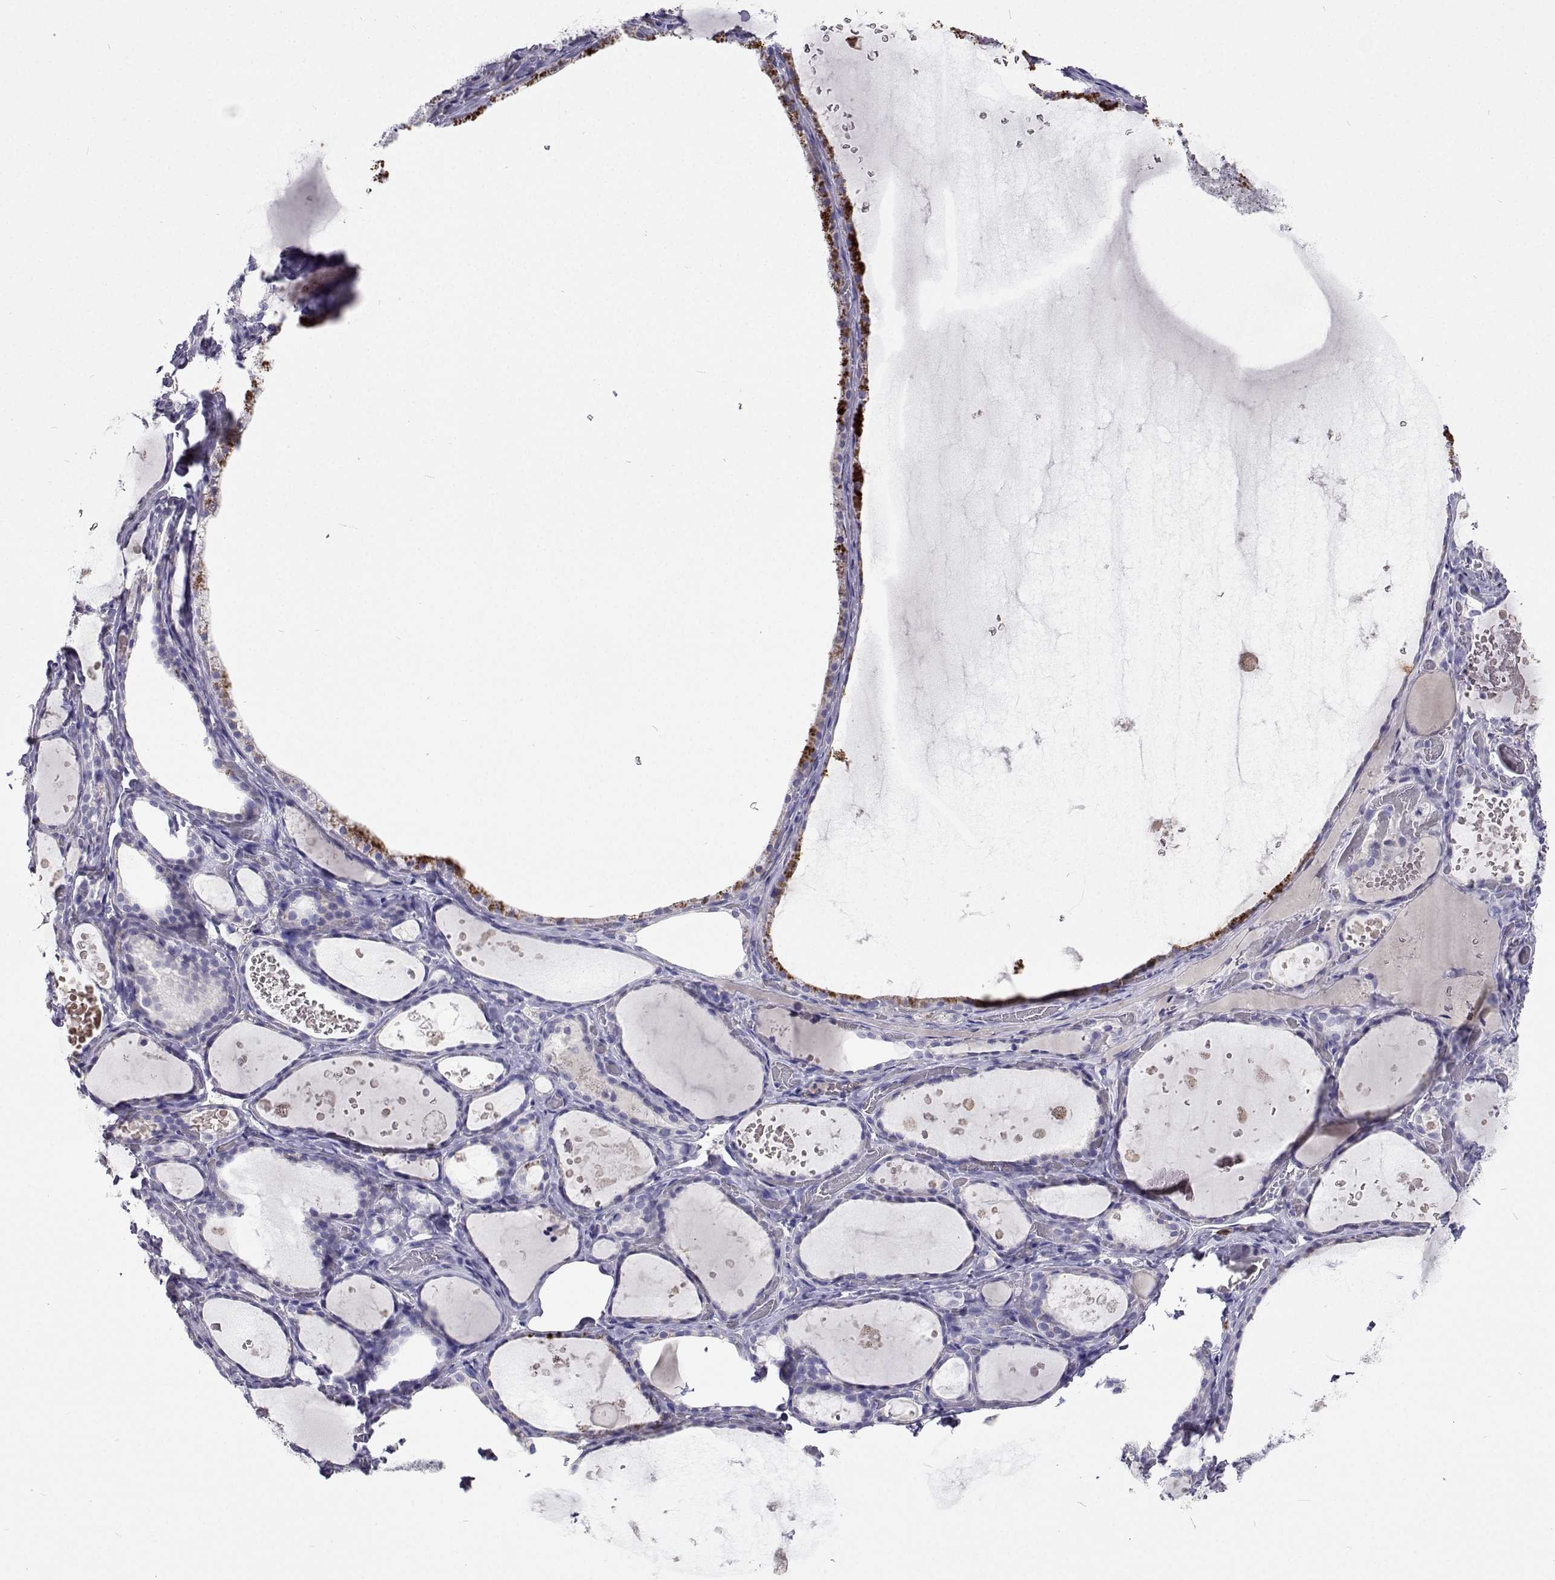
{"staining": {"intensity": "negative", "quantity": "none", "location": "none"}, "tissue": "thyroid gland", "cell_type": "Glandular cells", "image_type": "normal", "snomed": [{"axis": "morphology", "description": "Normal tissue, NOS"}, {"axis": "topography", "description": "Thyroid gland"}], "caption": "IHC histopathology image of benign thyroid gland: thyroid gland stained with DAB (3,3'-diaminobenzidine) exhibits no significant protein expression in glandular cells.", "gene": "CFAP44", "patient": {"sex": "female", "age": 56}}